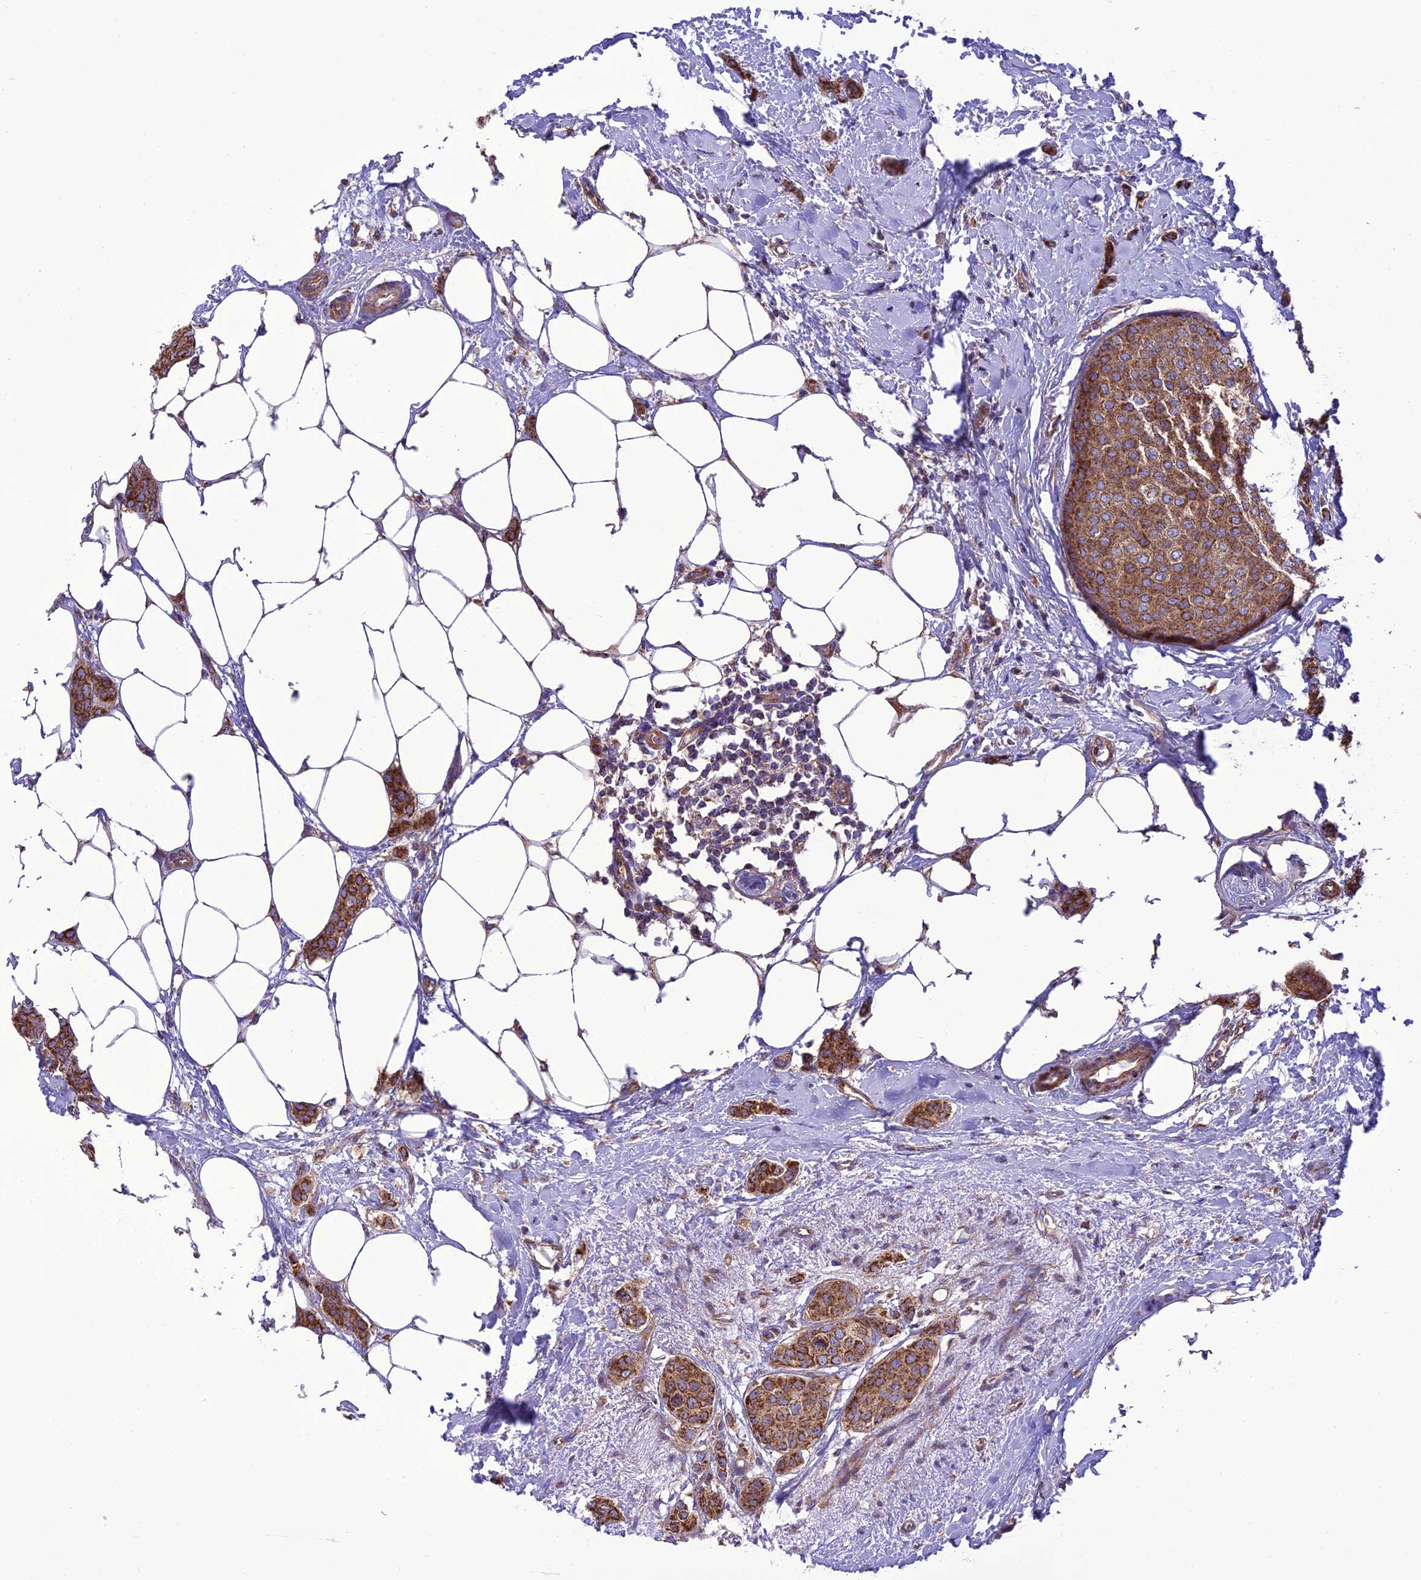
{"staining": {"intensity": "strong", "quantity": ">75%", "location": "cytoplasmic/membranous"}, "tissue": "breast cancer", "cell_type": "Tumor cells", "image_type": "cancer", "snomed": [{"axis": "morphology", "description": "Duct carcinoma"}, {"axis": "topography", "description": "Breast"}], "caption": "High-power microscopy captured an IHC micrograph of infiltrating ductal carcinoma (breast), revealing strong cytoplasmic/membranous expression in about >75% of tumor cells.", "gene": "MAP3K12", "patient": {"sex": "female", "age": 72}}